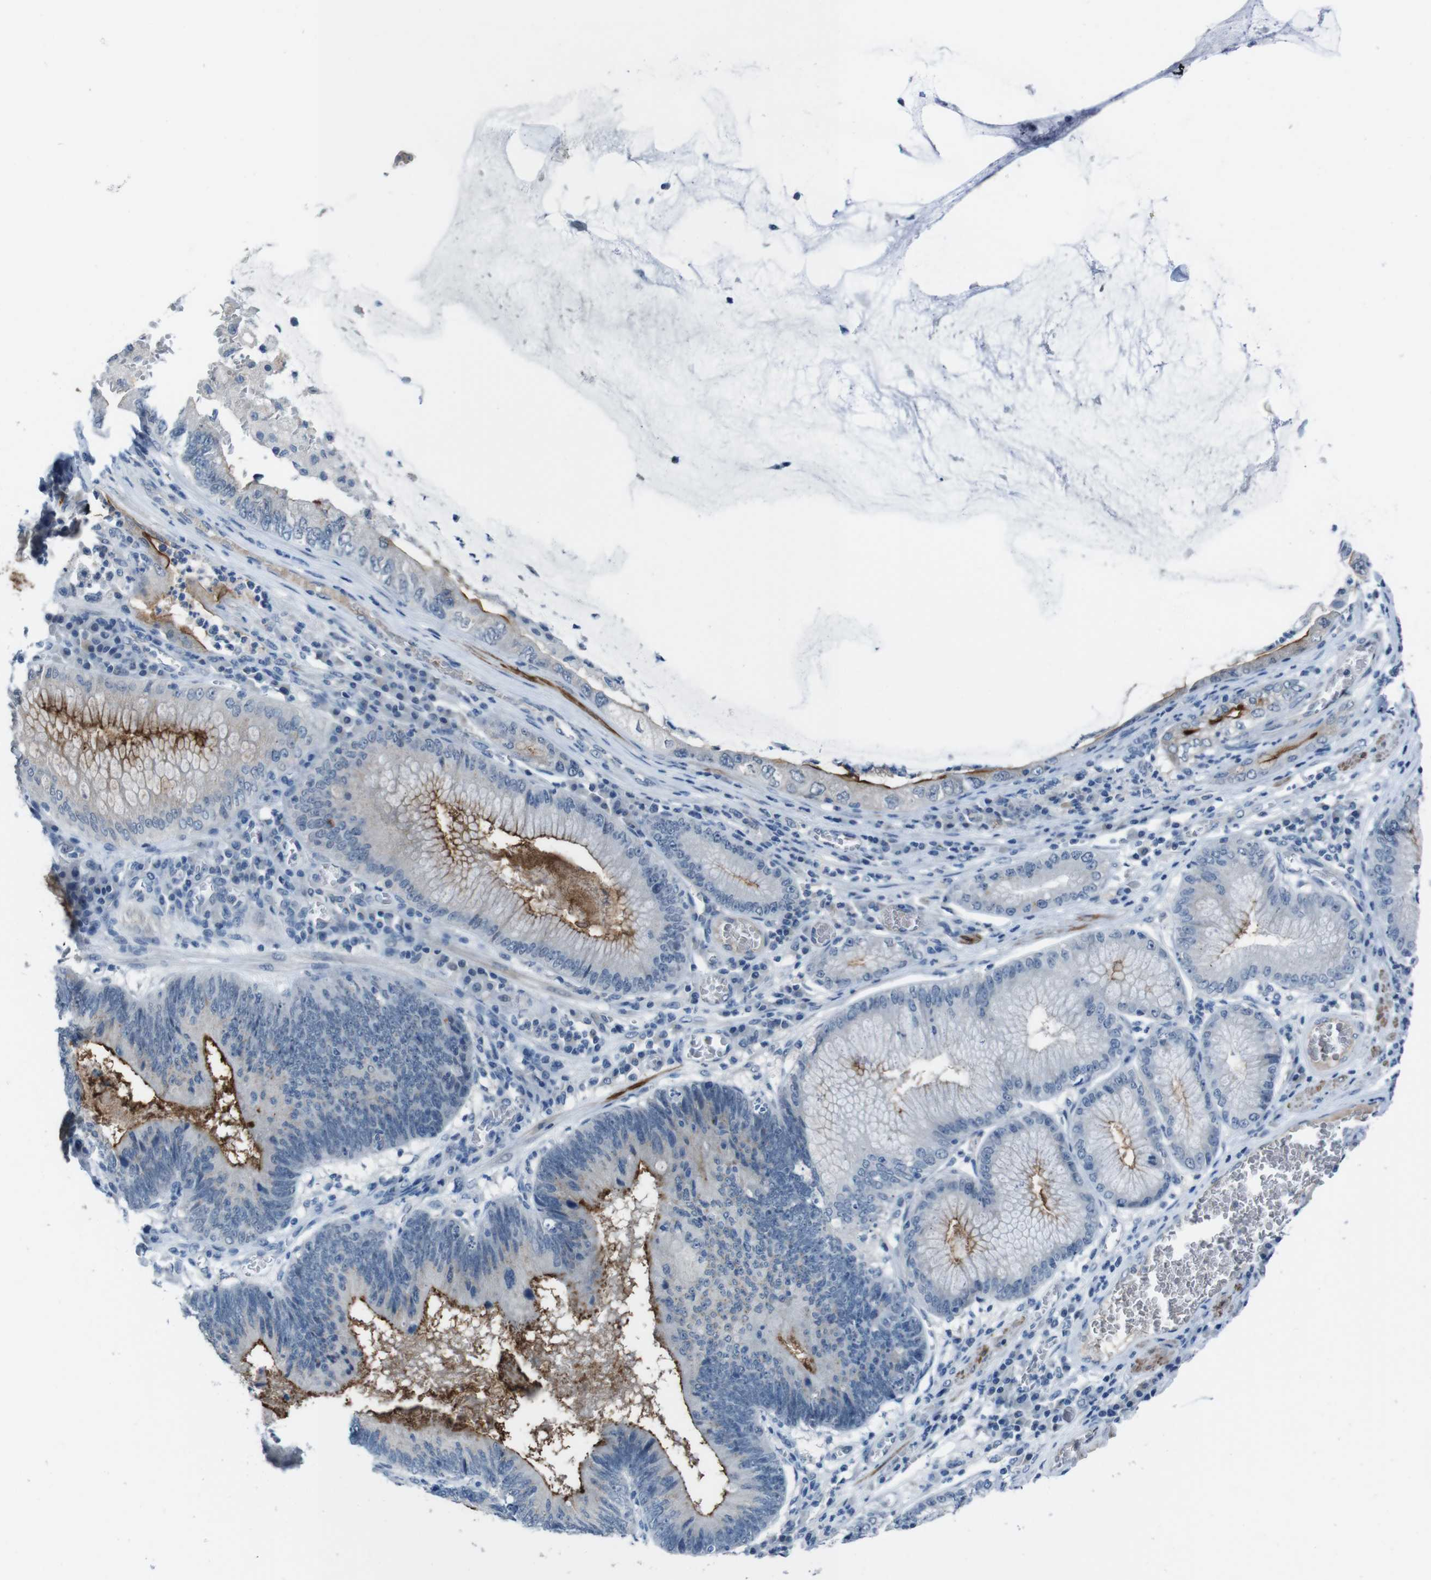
{"staining": {"intensity": "moderate", "quantity": "25%-75%", "location": "cytoplasmic/membranous"}, "tissue": "stomach cancer", "cell_type": "Tumor cells", "image_type": "cancer", "snomed": [{"axis": "morphology", "description": "Adenocarcinoma, NOS"}, {"axis": "topography", "description": "Stomach"}], "caption": "Stomach adenocarcinoma stained with DAB (3,3'-diaminobenzidine) immunohistochemistry (IHC) reveals medium levels of moderate cytoplasmic/membranous expression in about 25%-75% of tumor cells.", "gene": "CDHR2", "patient": {"sex": "male", "age": 59}}